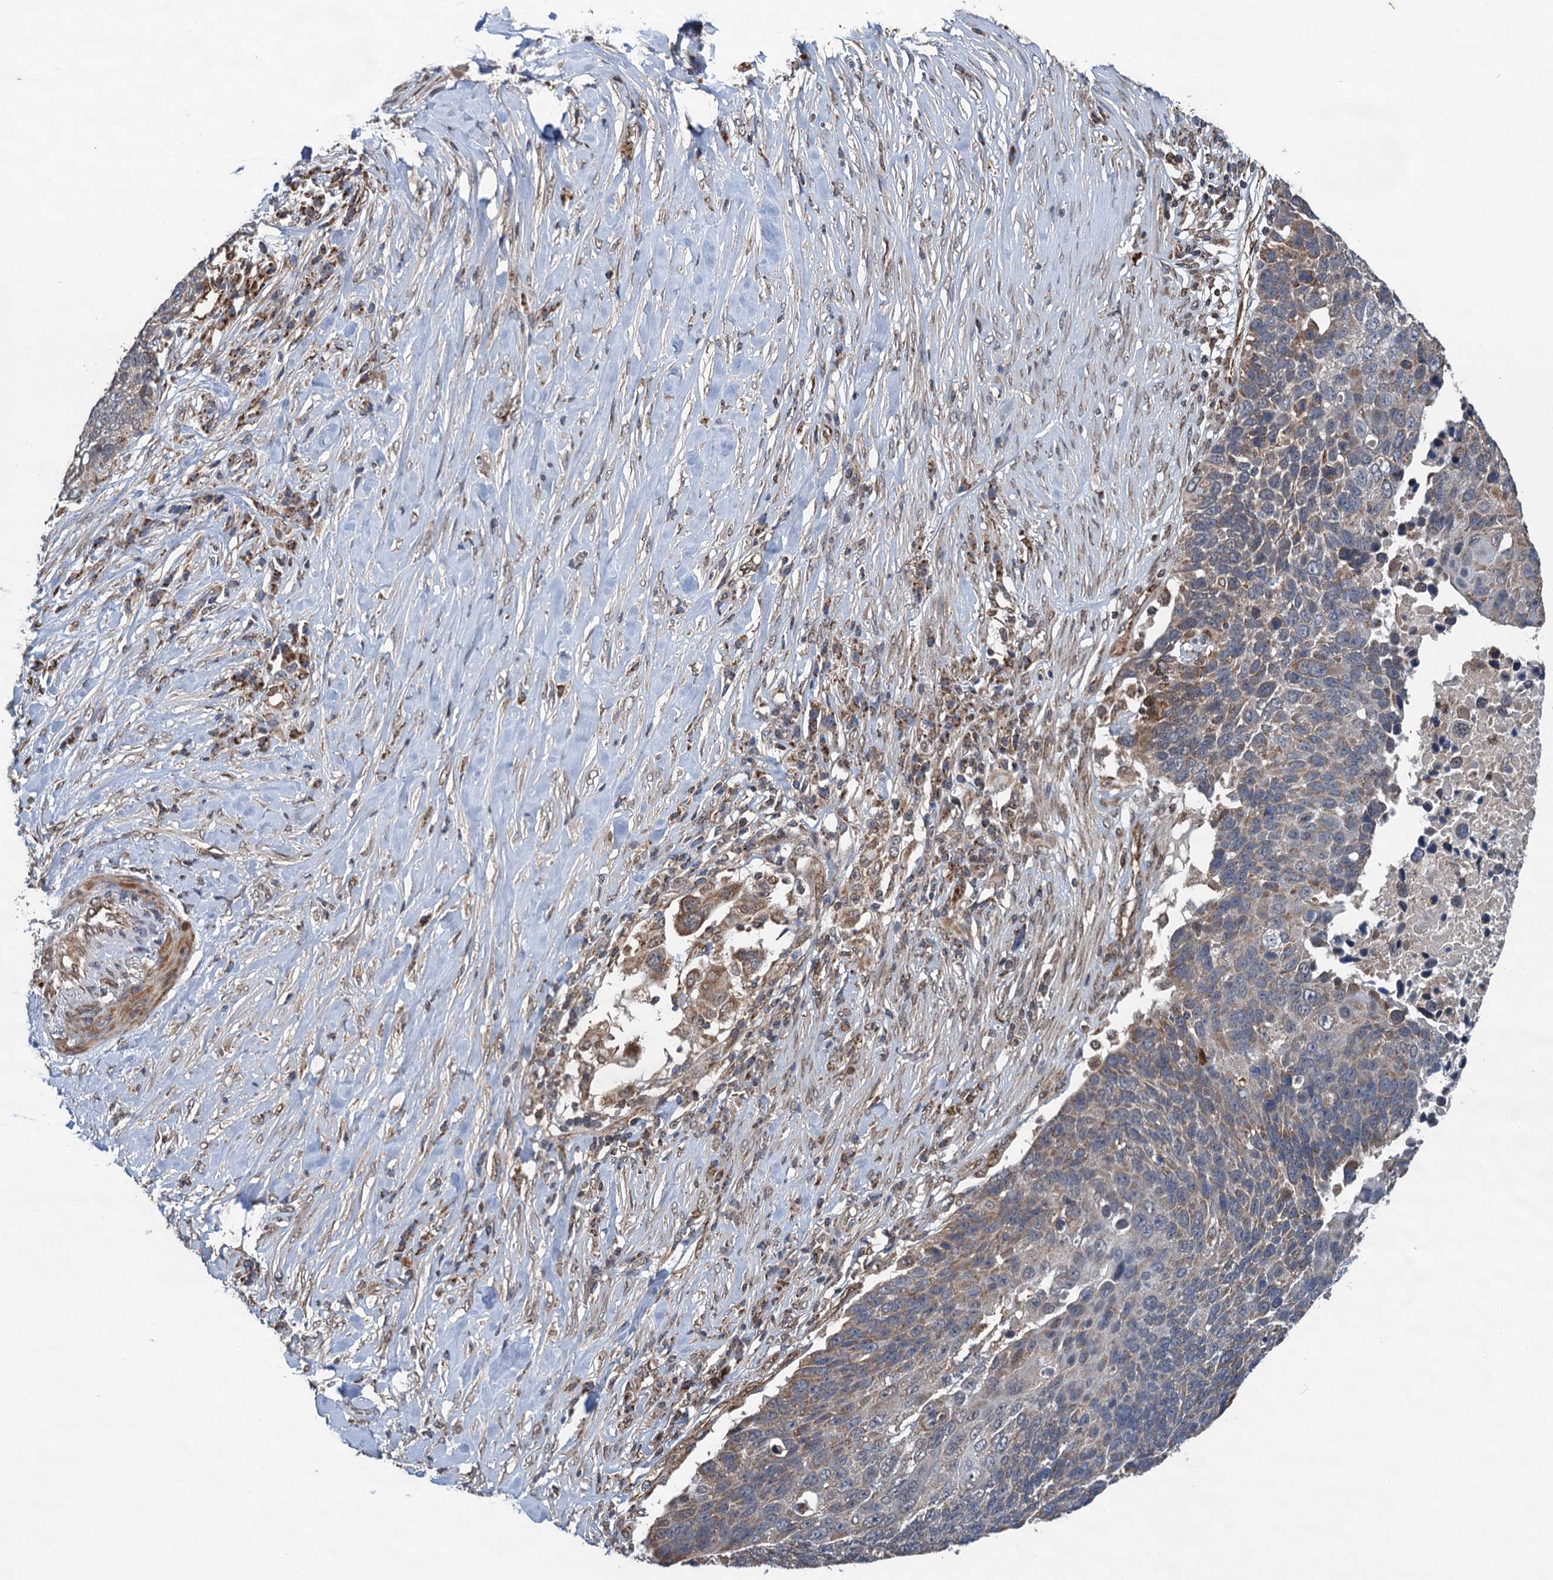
{"staining": {"intensity": "moderate", "quantity": "<25%", "location": "cytoplasmic/membranous"}, "tissue": "lung cancer", "cell_type": "Tumor cells", "image_type": "cancer", "snomed": [{"axis": "morphology", "description": "Normal tissue, NOS"}, {"axis": "morphology", "description": "Squamous cell carcinoma, NOS"}, {"axis": "topography", "description": "Lymph node"}, {"axis": "topography", "description": "Lung"}], "caption": "High-power microscopy captured an immunohistochemistry (IHC) image of lung cancer, revealing moderate cytoplasmic/membranous expression in approximately <25% of tumor cells.", "gene": "CMPK2", "patient": {"sex": "male", "age": 66}}